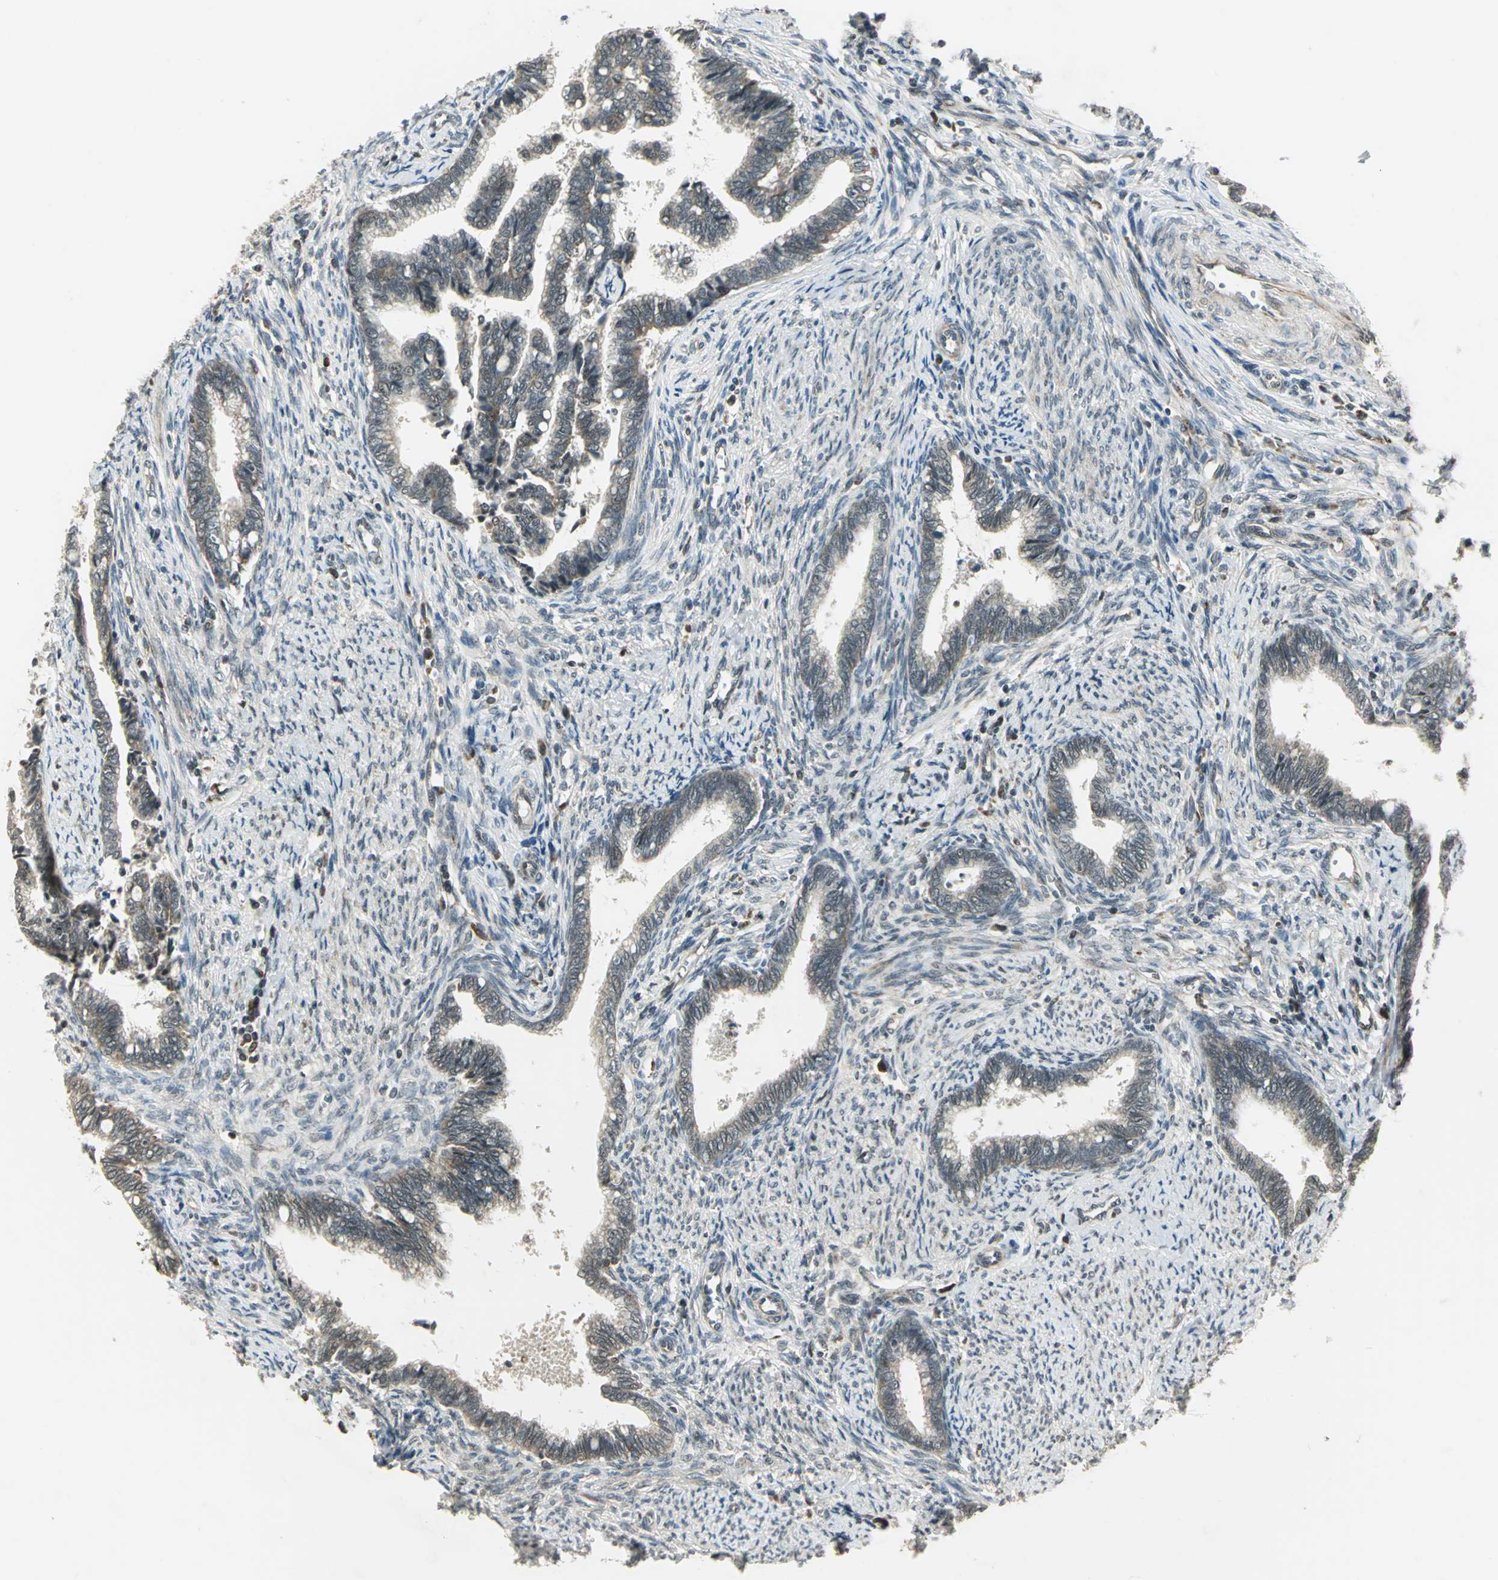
{"staining": {"intensity": "weak", "quantity": "25%-75%", "location": "cytoplasmic/membranous"}, "tissue": "cervical cancer", "cell_type": "Tumor cells", "image_type": "cancer", "snomed": [{"axis": "morphology", "description": "Adenocarcinoma, NOS"}, {"axis": "topography", "description": "Cervix"}], "caption": "Tumor cells demonstrate low levels of weak cytoplasmic/membranous expression in about 25%-75% of cells in cervical adenocarcinoma. (DAB IHC, brown staining for protein, blue staining for nuclei).", "gene": "PLAGL2", "patient": {"sex": "female", "age": 44}}